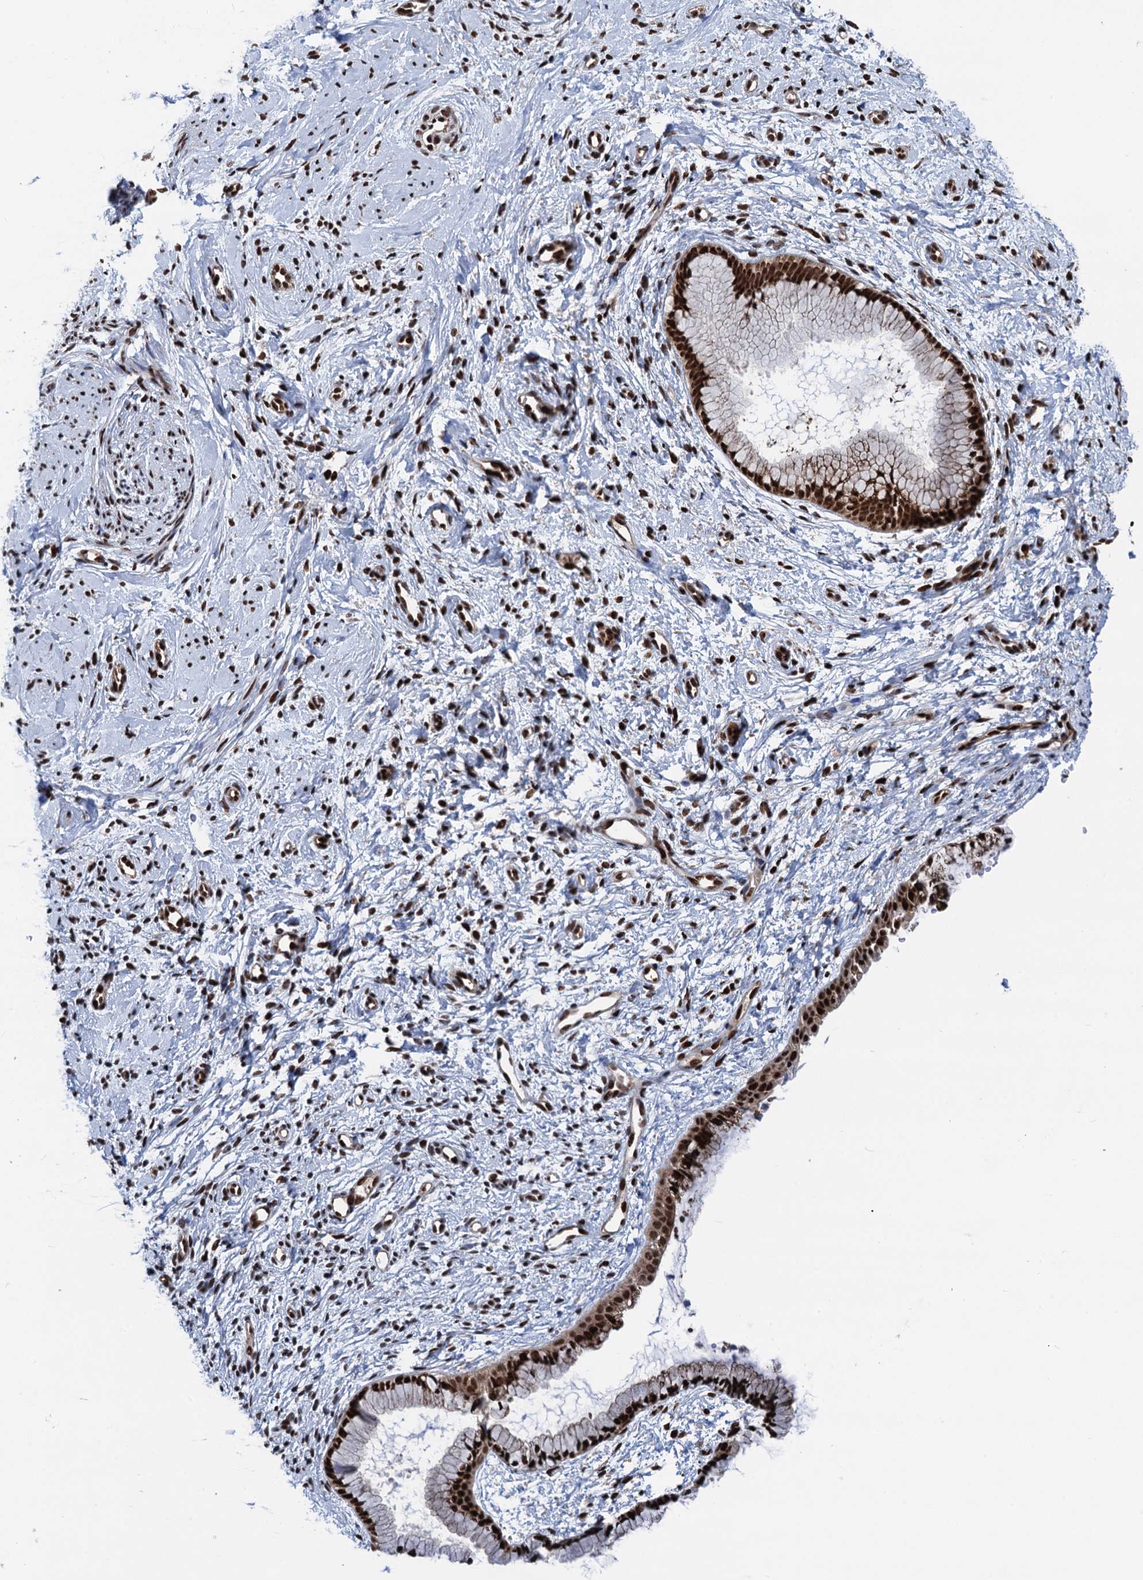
{"staining": {"intensity": "strong", "quantity": ">75%", "location": "nuclear"}, "tissue": "cervix", "cell_type": "Glandular cells", "image_type": "normal", "snomed": [{"axis": "morphology", "description": "Normal tissue, NOS"}, {"axis": "topography", "description": "Cervix"}], "caption": "Cervix stained for a protein demonstrates strong nuclear positivity in glandular cells. (DAB IHC, brown staining for protein, blue staining for nuclei).", "gene": "PPP4R1", "patient": {"sex": "female", "age": 57}}